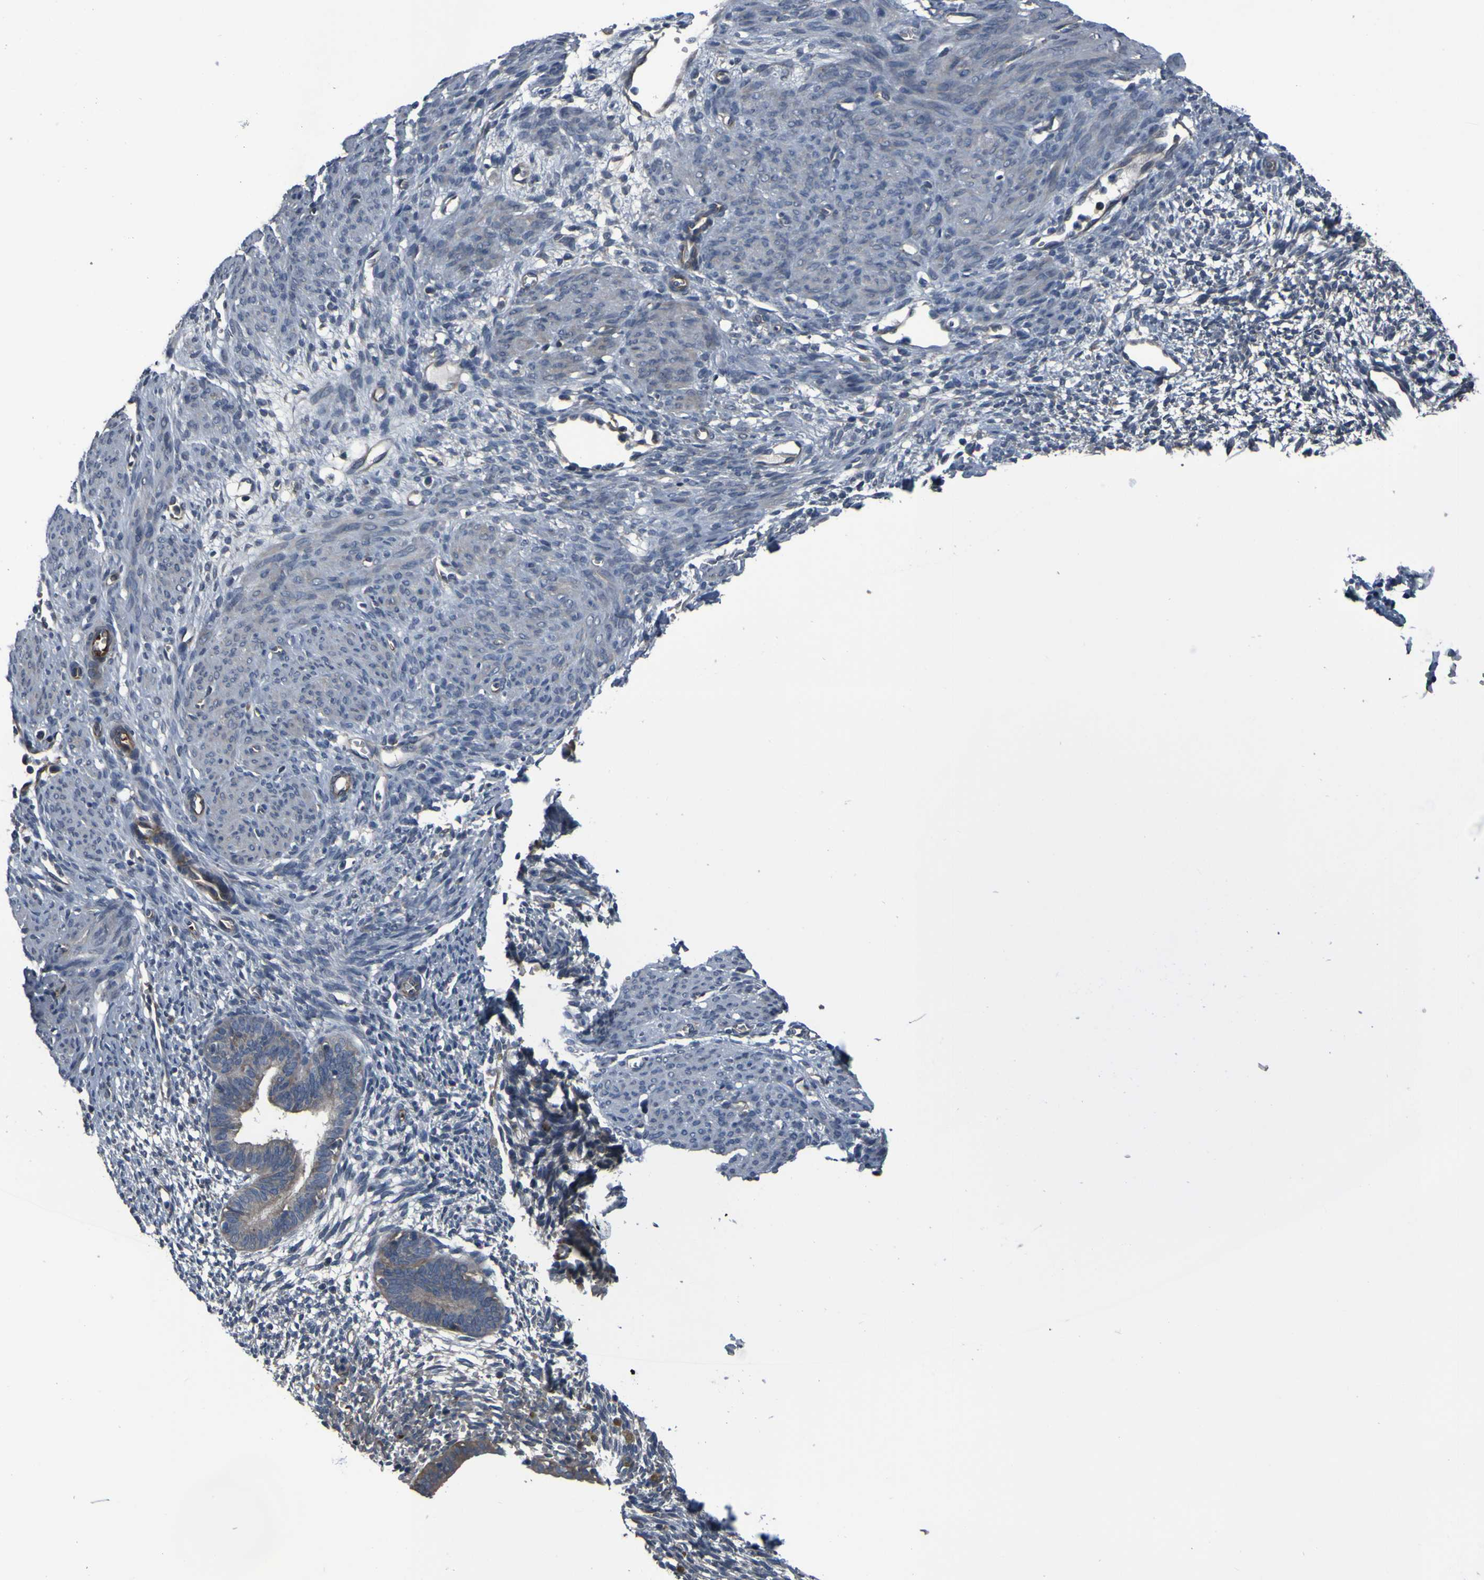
{"staining": {"intensity": "negative", "quantity": "none", "location": "none"}, "tissue": "endometrium", "cell_type": "Cells in endometrial stroma", "image_type": "normal", "snomed": [{"axis": "morphology", "description": "Normal tissue, NOS"}, {"axis": "morphology", "description": "Atrophy, NOS"}, {"axis": "topography", "description": "Uterus"}, {"axis": "topography", "description": "Endometrium"}], "caption": "Immunohistochemistry micrograph of normal endometrium: human endometrium stained with DAB displays no significant protein staining in cells in endometrial stroma. (DAB immunohistochemistry (IHC), high magnification).", "gene": "GRAMD1A", "patient": {"sex": "female", "age": 68}}